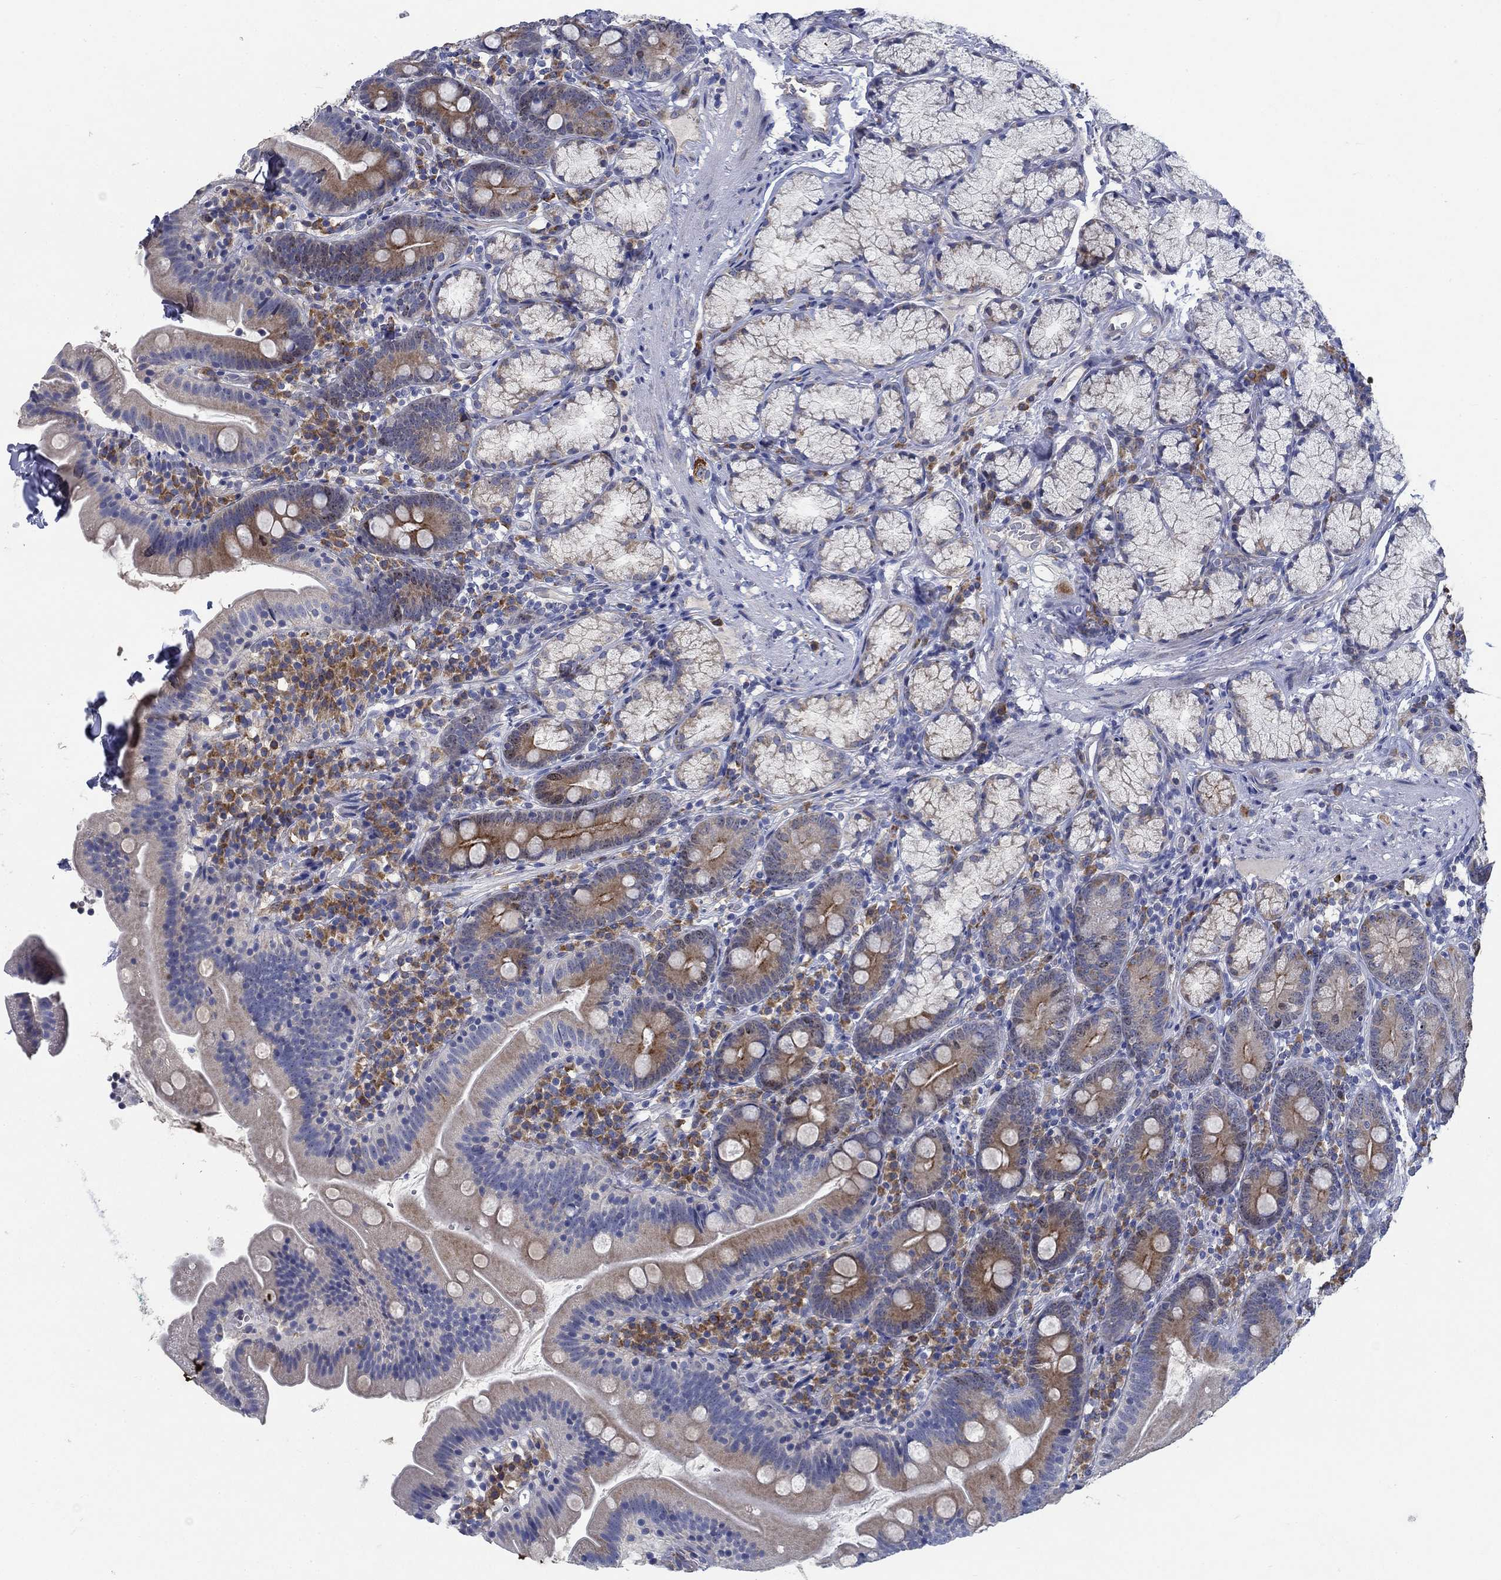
{"staining": {"intensity": "moderate", "quantity": "25%-75%", "location": "cytoplasmic/membranous"}, "tissue": "duodenum", "cell_type": "Glandular cells", "image_type": "normal", "snomed": [{"axis": "morphology", "description": "Normal tissue, NOS"}, {"axis": "topography", "description": "Duodenum"}], "caption": "Duodenum stained with DAB immunohistochemistry (IHC) demonstrates medium levels of moderate cytoplasmic/membranous expression in about 25%-75% of glandular cells. The staining is performed using DAB (3,3'-diaminobenzidine) brown chromogen to label protein expression. The nuclei are counter-stained blue using hematoxylin.", "gene": "MMP24", "patient": {"sex": "female", "age": 67}}